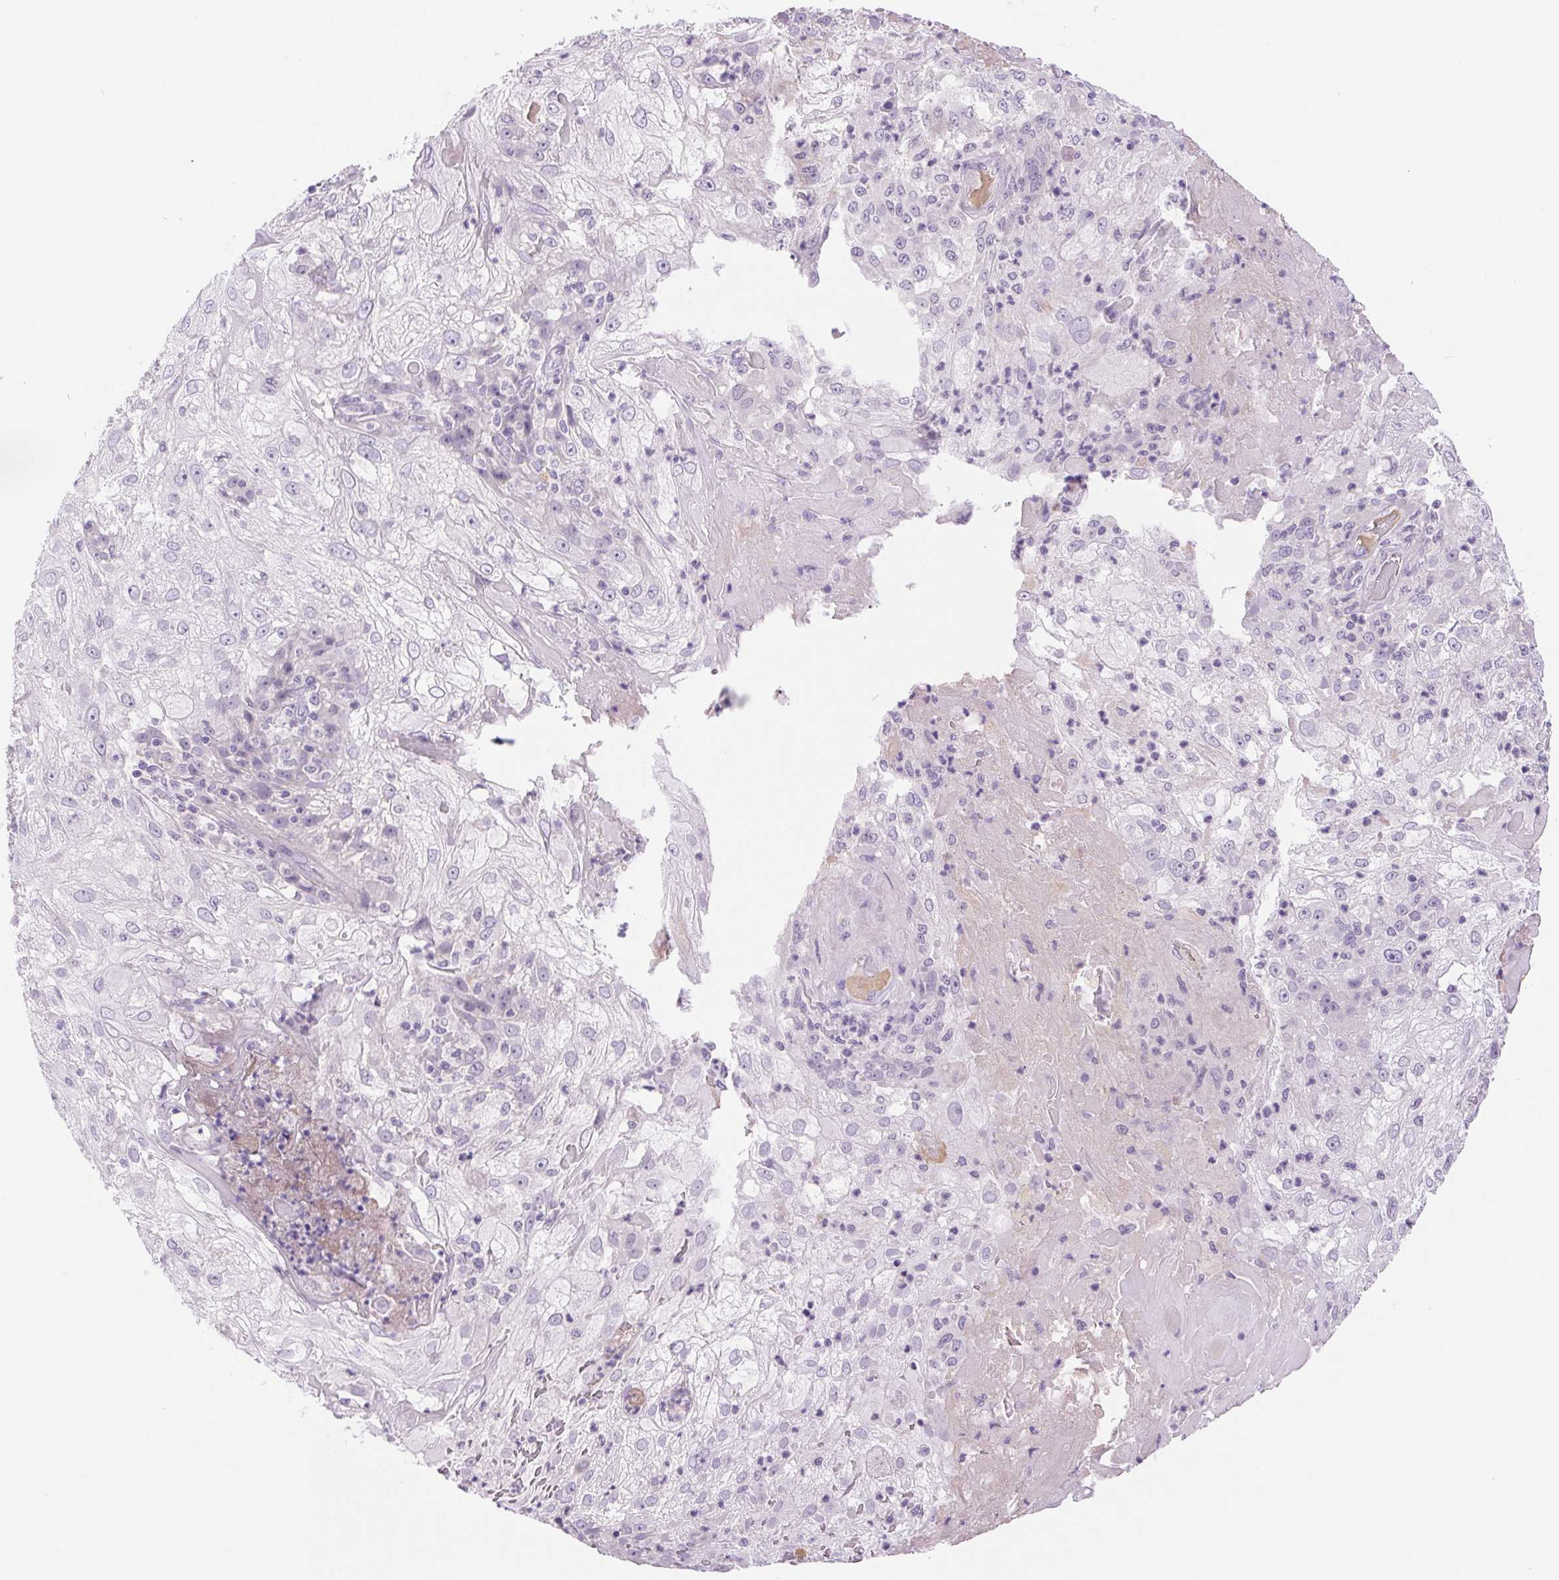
{"staining": {"intensity": "negative", "quantity": "none", "location": "none"}, "tissue": "skin cancer", "cell_type": "Tumor cells", "image_type": "cancer", "snomed": [{"axis": "morphology", "description": "Normal tissue, NOS"}, {"axis": "morphology", "description": "Squamous cell carcinoma, NOS"}, {"axis": "topography", "description": "Skin"}], "caption": "The IHC image has no significant staining in tumor cells of squamous cell carcinoma (skin) tissue.", "gene": "IFIT1B", "patient": {"sex": "female", "age": 83}}